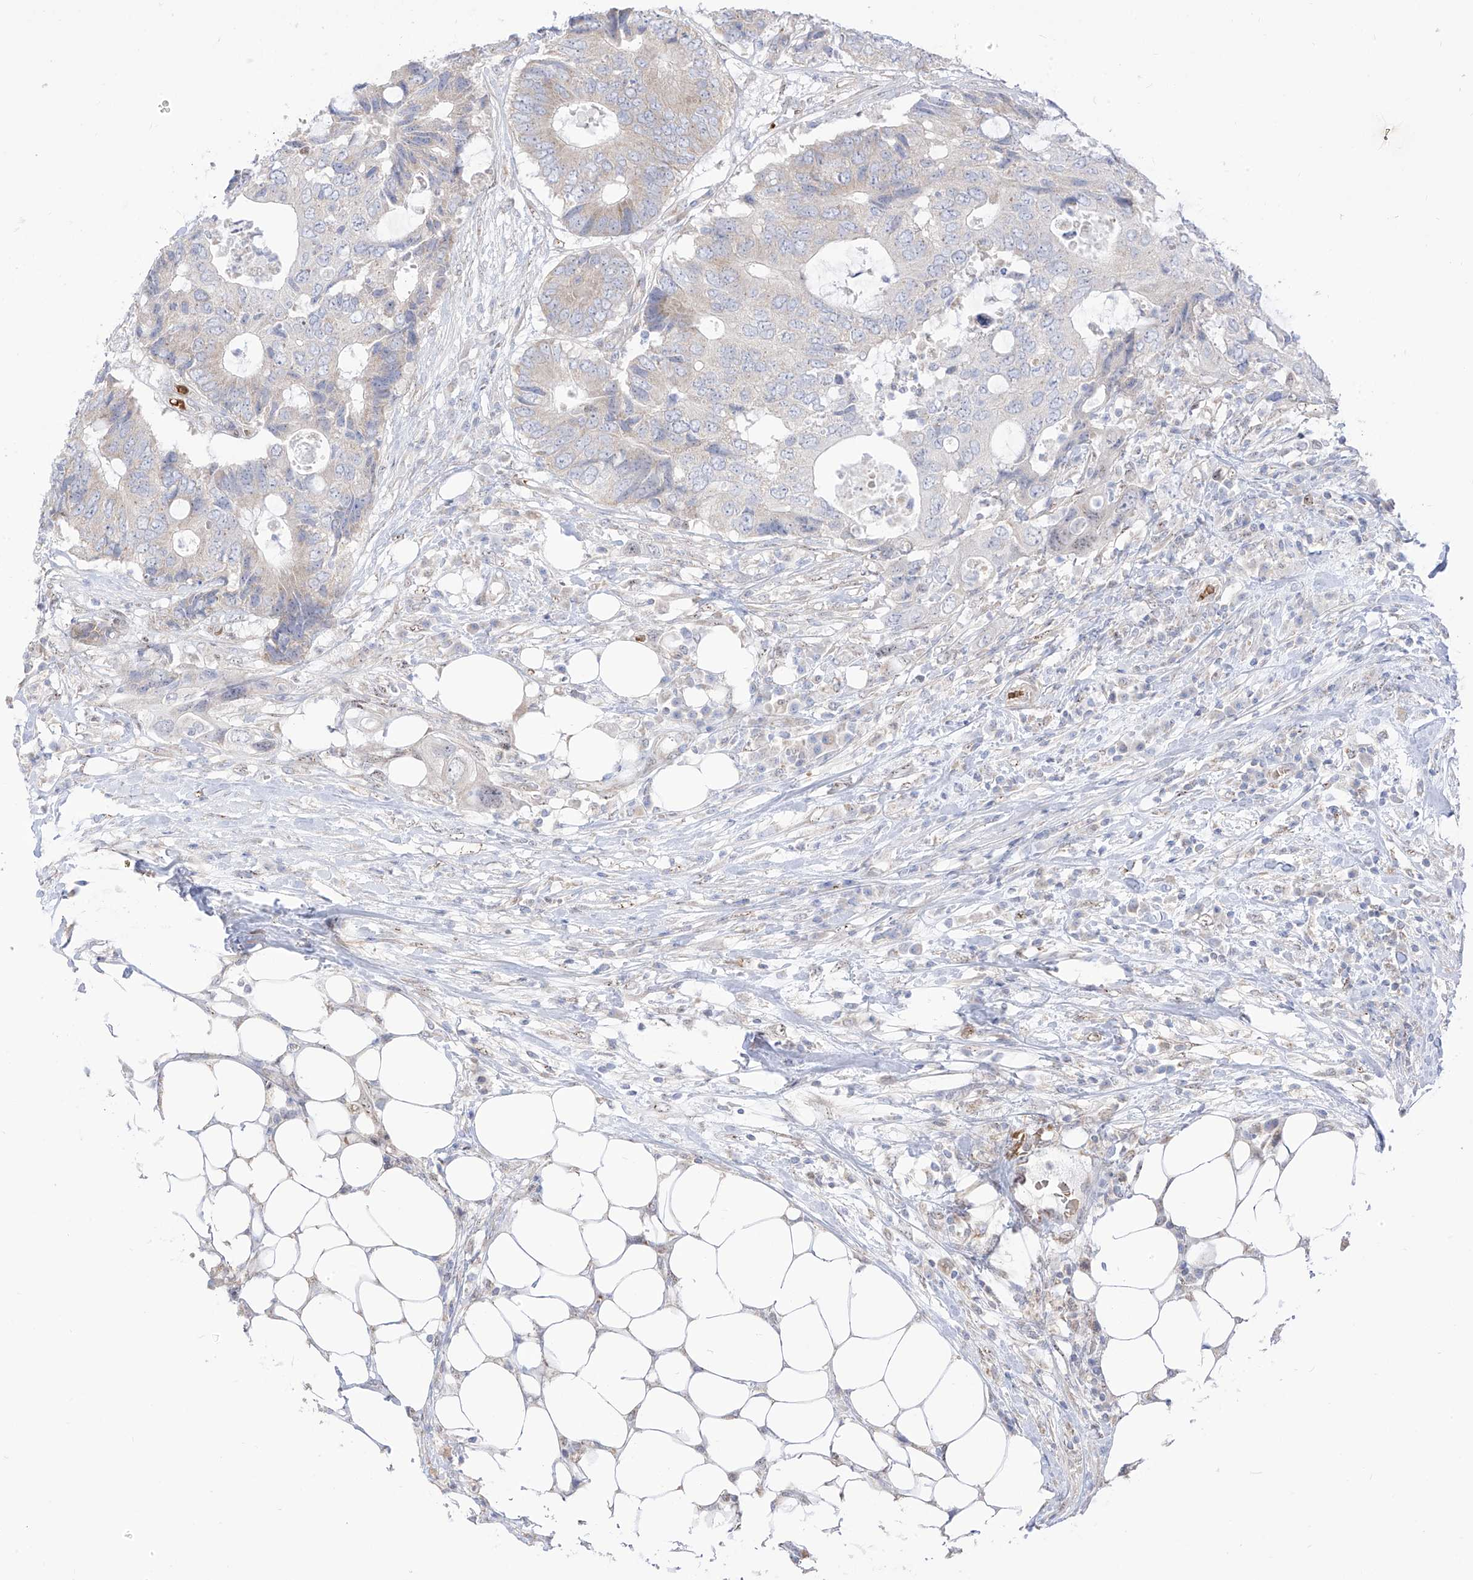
{"staining": {"intensity": "negative", "quantity": "none", "location": "none"}, "tissue": "colorectal cancer", "cell_type": "Tumor cells", "image_type": "cancer", "snomed": [{"axis": "morphology", "description": "Adenocarcinoma, NOS"}, {"axis": "topography", "description": "Colon"}], "caption": "Adenocarcinoma (colorectal) stained for a protein using IHC shows no positivity tumor cells.", "gene": "ARHGEF40", "patient": {"sex": "male", "age": 71}}